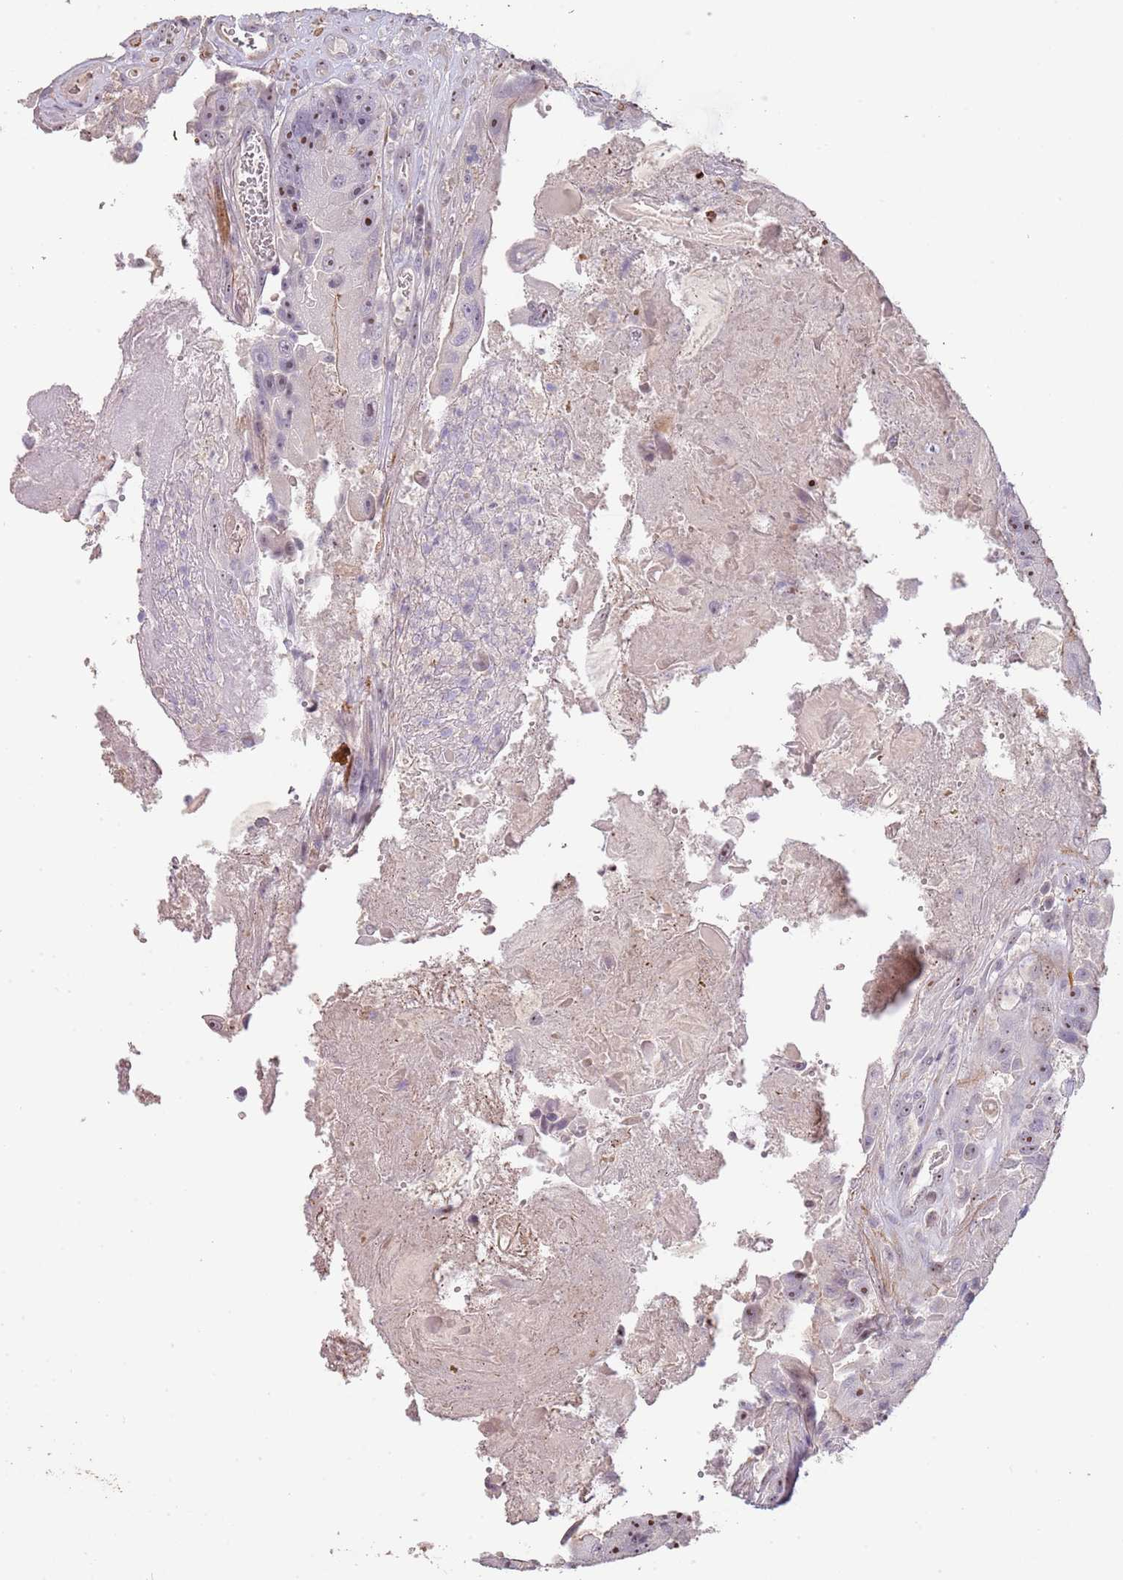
{"staining": {"intensity": "moderate", "quantity": ">75%", "location": "nuclear"}, "tissue": "colorectal cancer", "cell_type": "Tumor cells", "image_type": "cancer", "snomed": [{"axis": "morphology", "description": "Adenocarcinoma, NOS"}, {"axis": "topography", "description": "Colon"}], "caption": "The image shows staining of colorectal cancer, revealing moderate nuclear protein staining (brown color) within tumor cells. (Stains: DAB (3,3'-diaminobenzidine) in brown, nuclei in blue, Microscopy: brightfield microscopy at high magnification).", "gene": "ADTRP", "patient": {"sex": "female", "age": 86}}